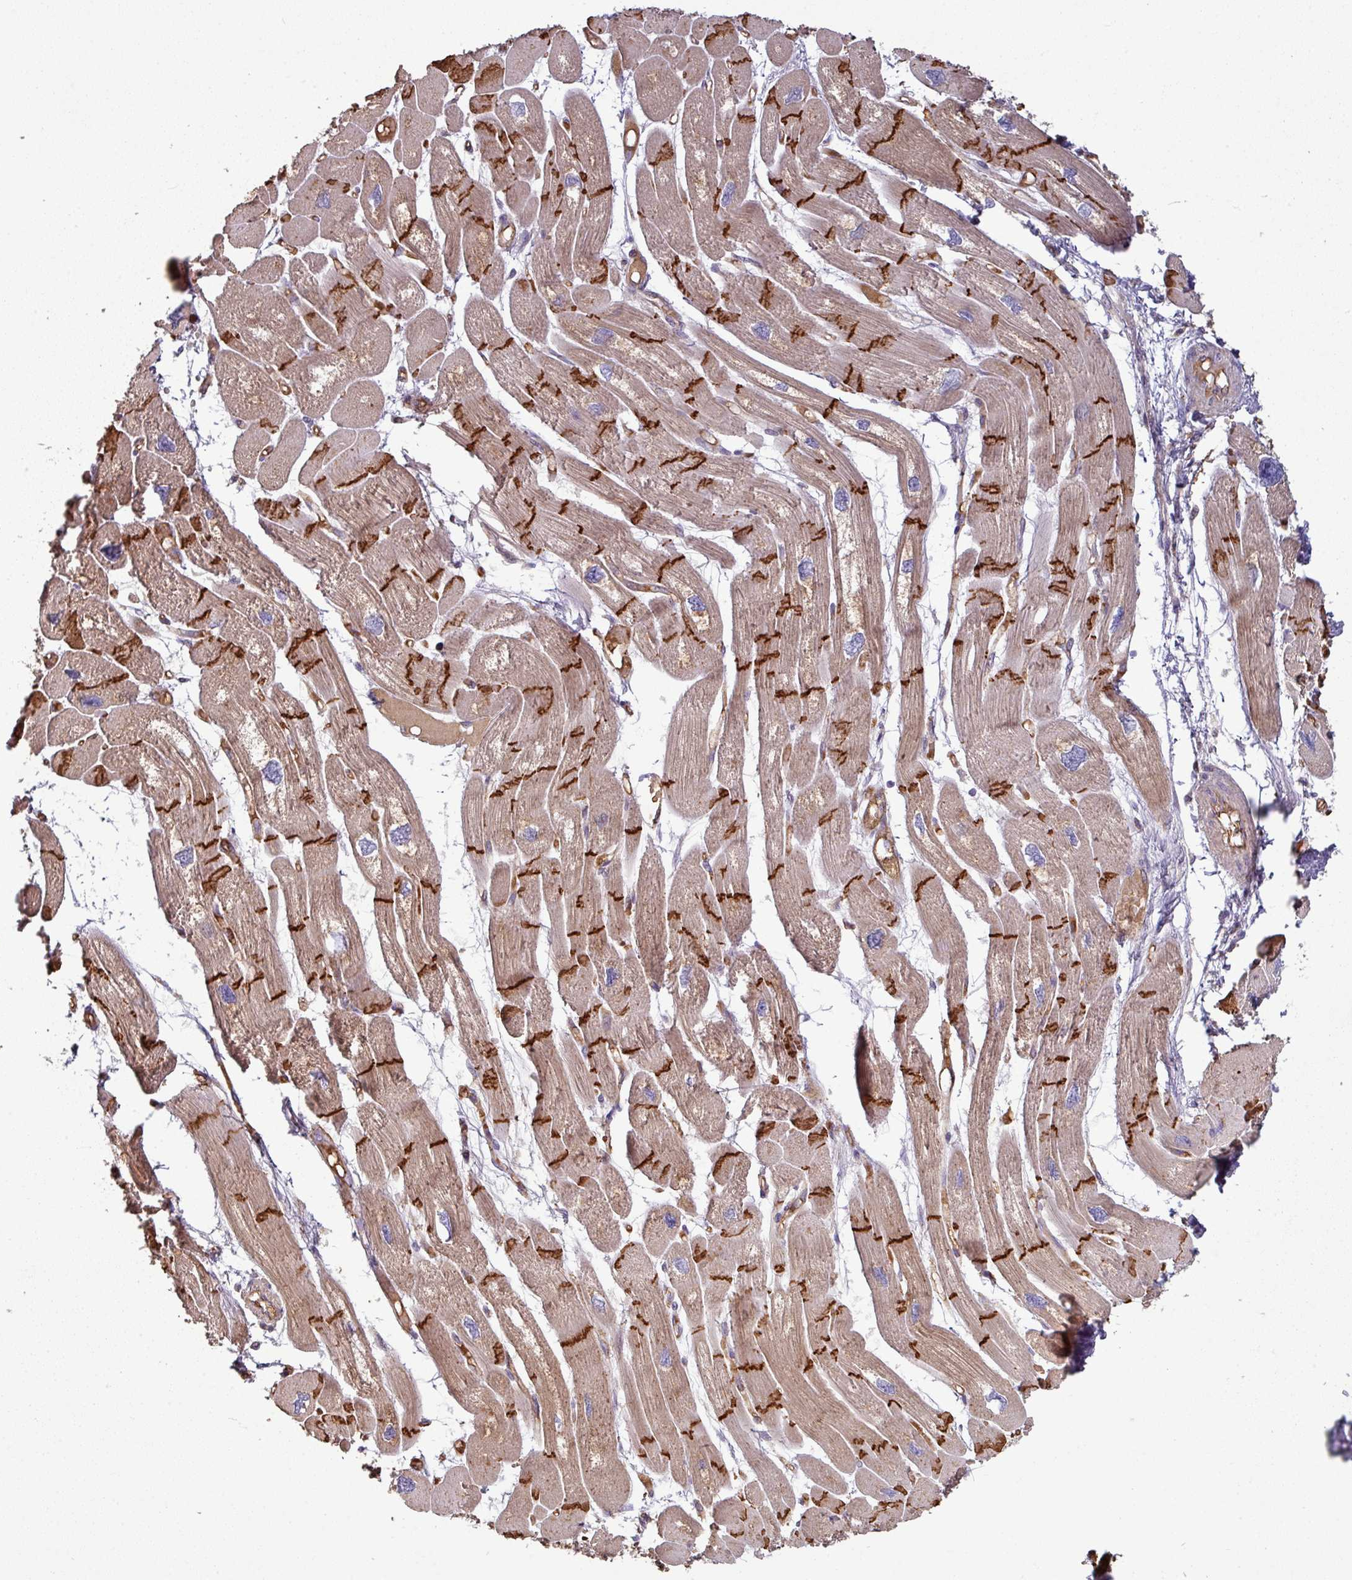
{"staining": {"intensity": "strong", "quantity": "25%-75%", "location": "cytoplasmic/membranous"}, "tissue": "heart muscle", "cell_type": "Cardiomyocytes", "image_type": "normal", "snomed": [{"axis": "morphology", "description": "Normal tissue, NOS"}, {"axis": "topography", "description": "Heart"}], "caption": "The histopathology image shows staining of normal heart muscle, revealing strong cytoplasmic/membranous protein expression (brown color) within cardiomyocytes.", "gene": "NHSL2", "patient": {"sex": "male", "age": 42}}